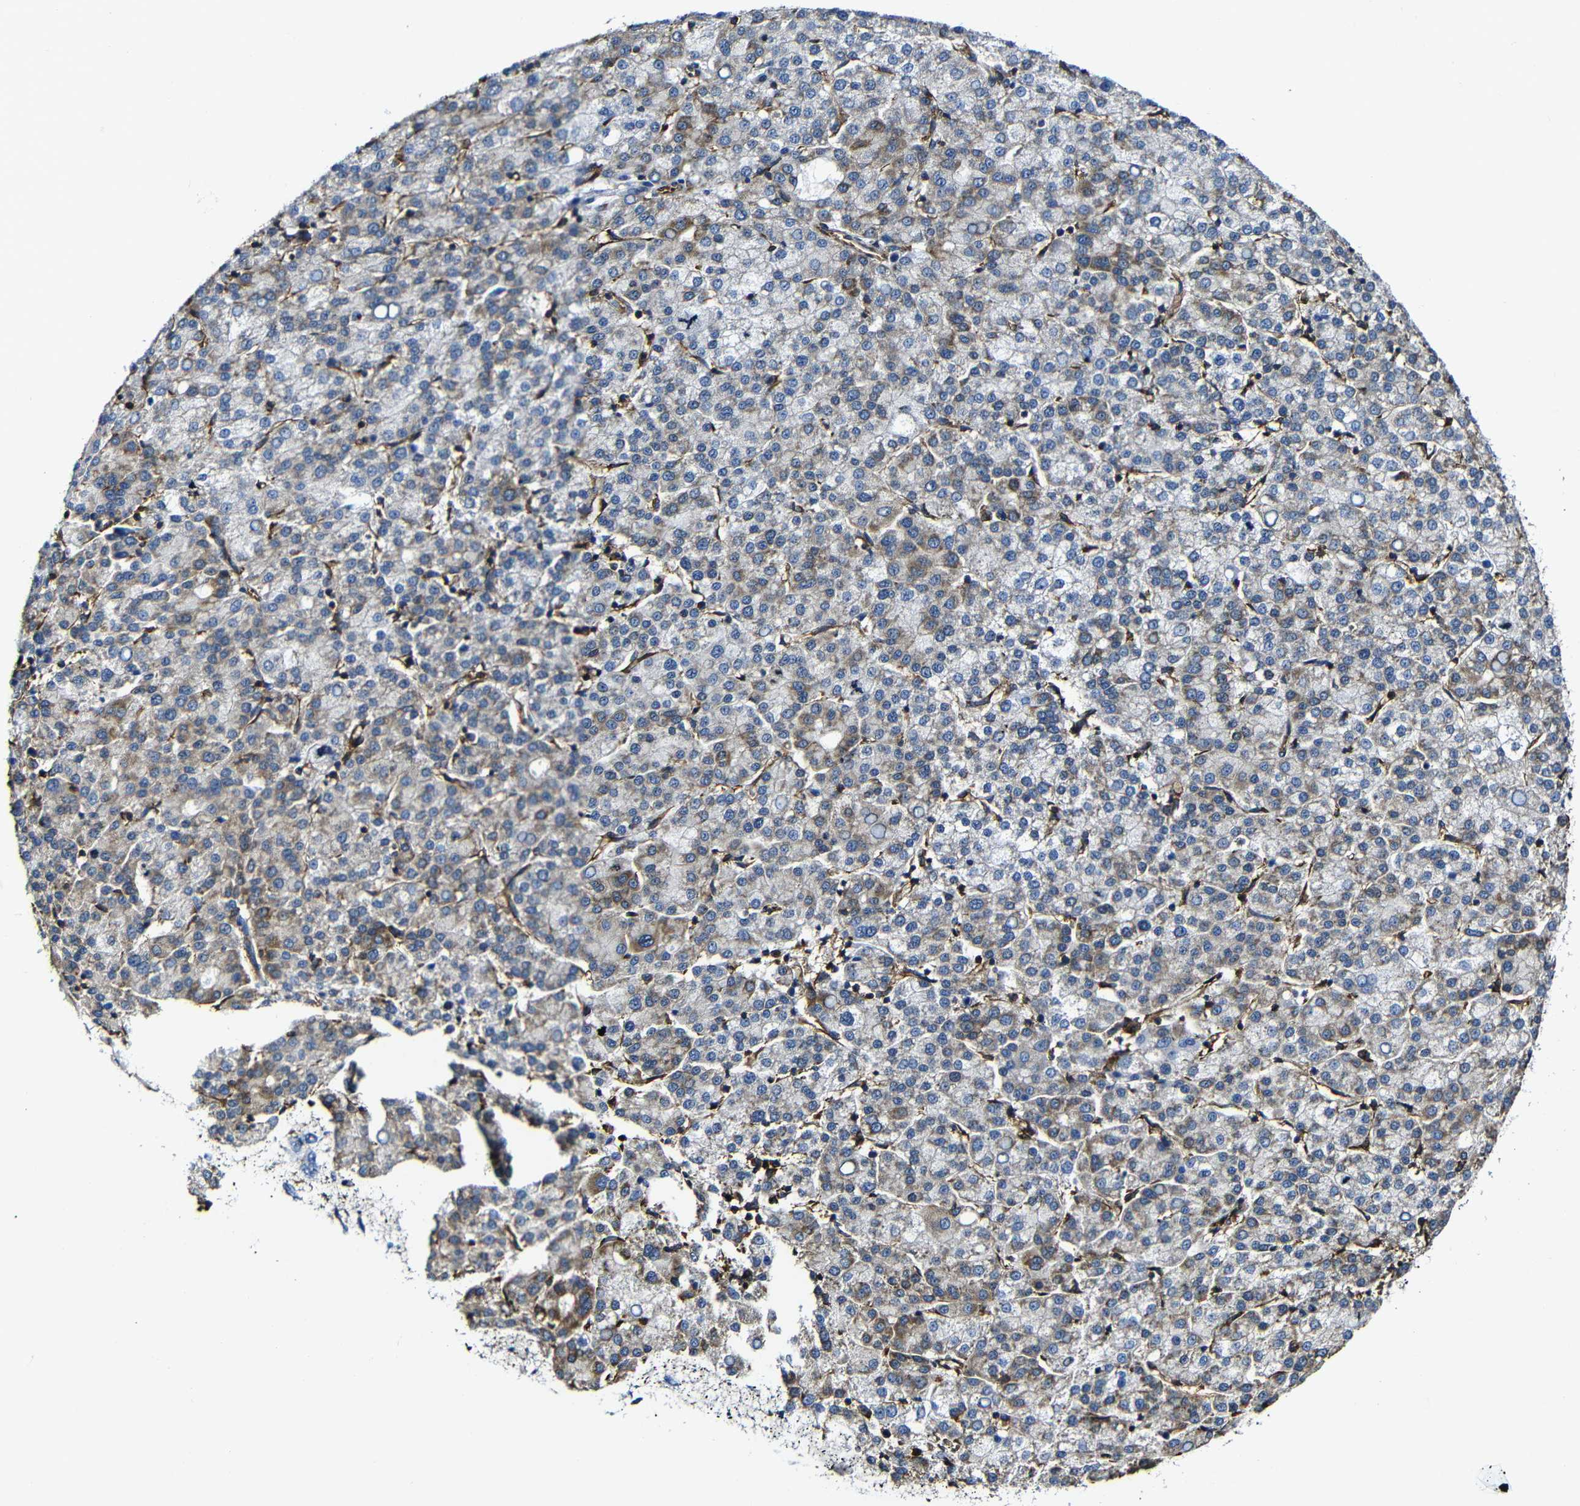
{"staining": {"intensity": "moderate", "quantity": "<25%", "location": "cytoplasmic/membranous"}, "tissue": "liver cancer", "cell_type": "Tumor cells", "image_type": "cancer", "snomed": [{"axis": "morphology", "description": "Carcinoma, Hepatocellular, NOS"}, {"axis": "topography", "description": "Liver"}], "caption": "Brown immunohistochemical staining in liver hepatocellular carcinoma reveals moderate cytoplasmic/membranous expression in about <25% of tumor cells.", "gene": "MSN", "patient": {"sex": "female", "age": 58}}